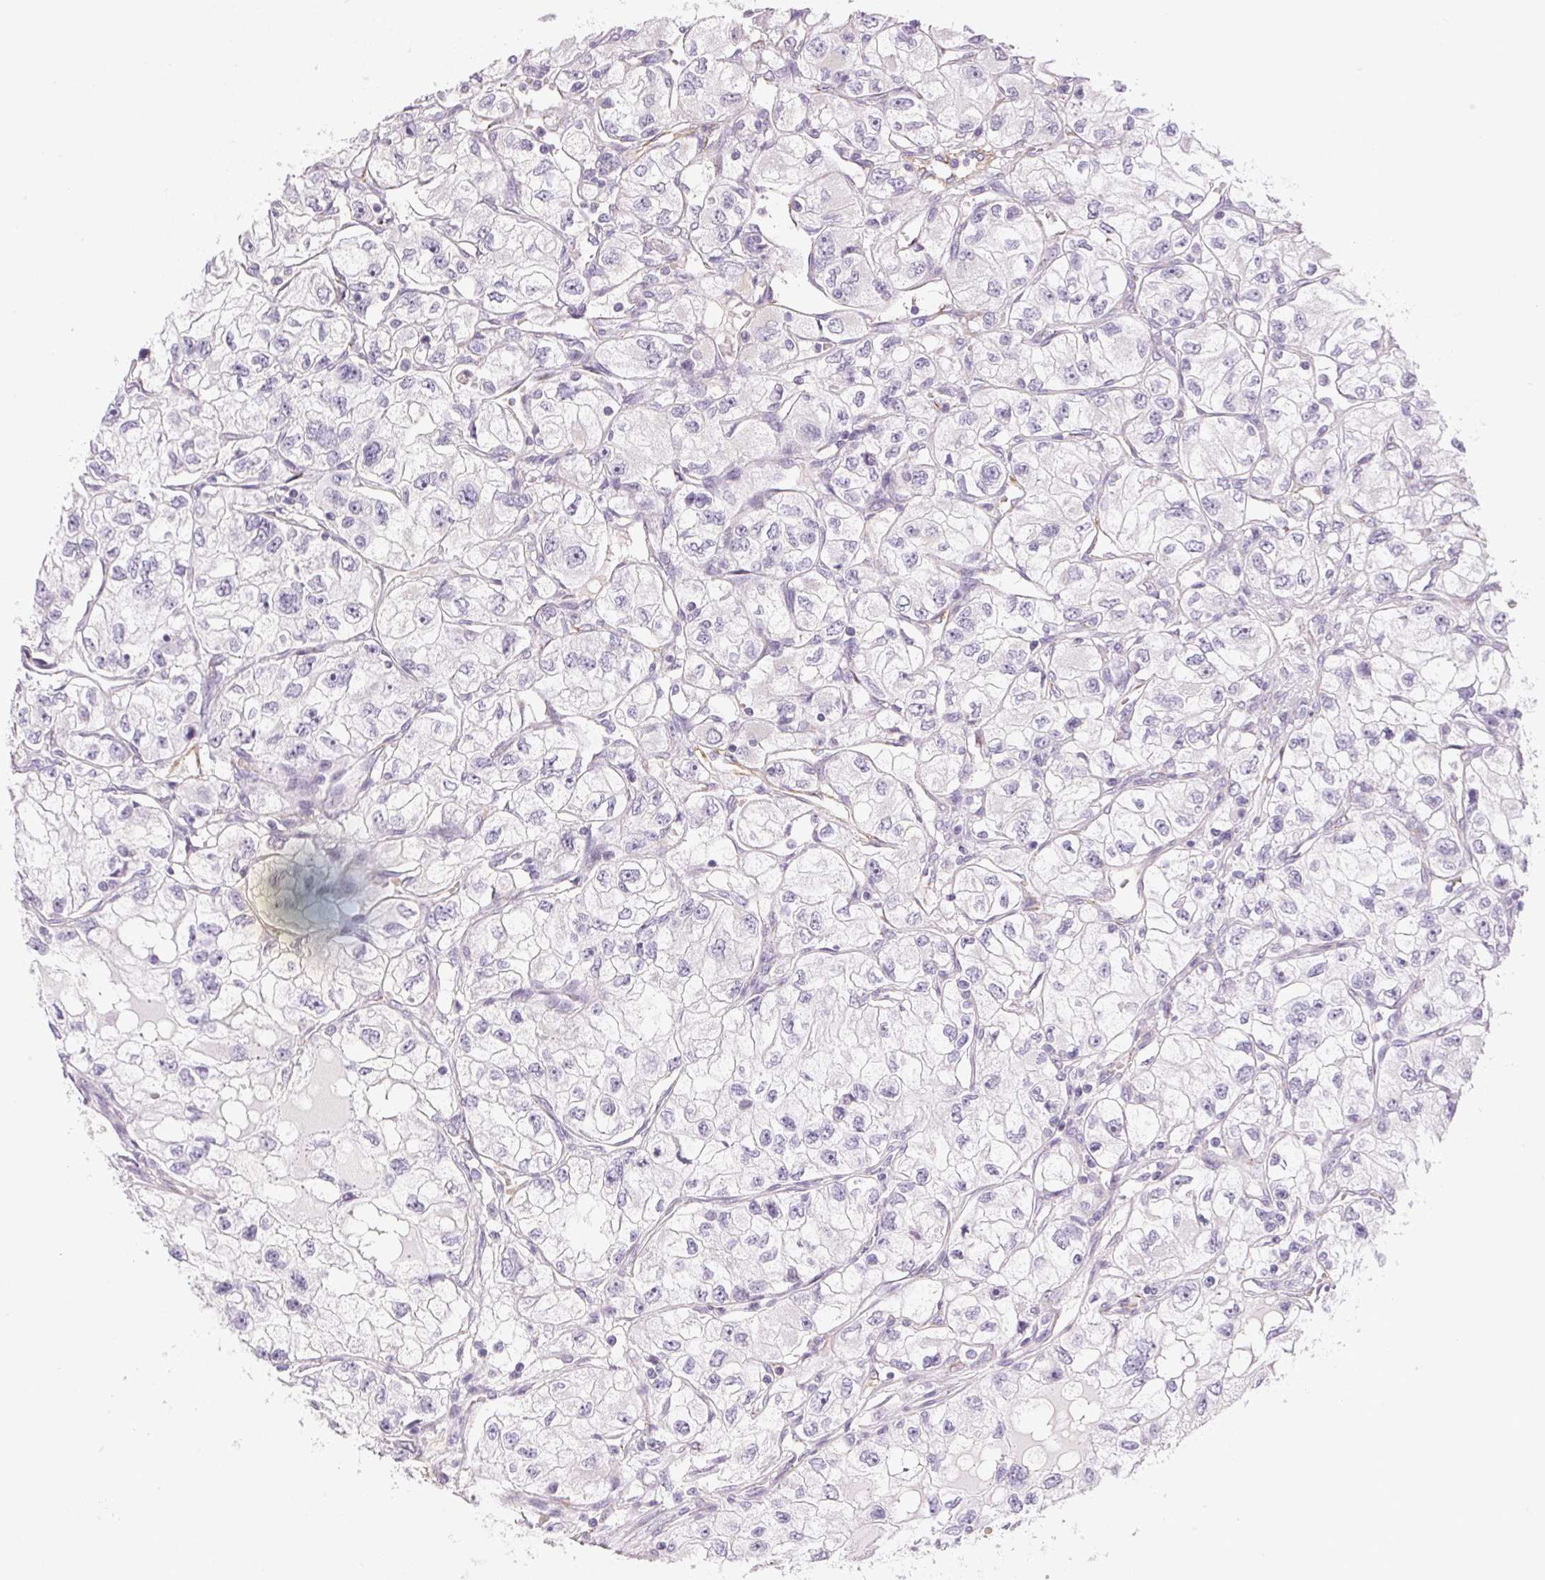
{"staining": {"intensity": "negative", "quantity": "none", "location": "none"}, "tissue": "renal cancer", "cell_type": "Tumor cells", "image_type": "cancer", "snomed": [{"axis": "morphology", "description": "Adenocarcinoma, NOS"}, {"axis": "topography", "description": "Kidney"}], "caption": "Immunohistochemistry of adenocarcinoma (renal) reveals no positivity in tumor cells.", "gene": "SMYD1", "patient": {"sex": "female", "age": 59}}